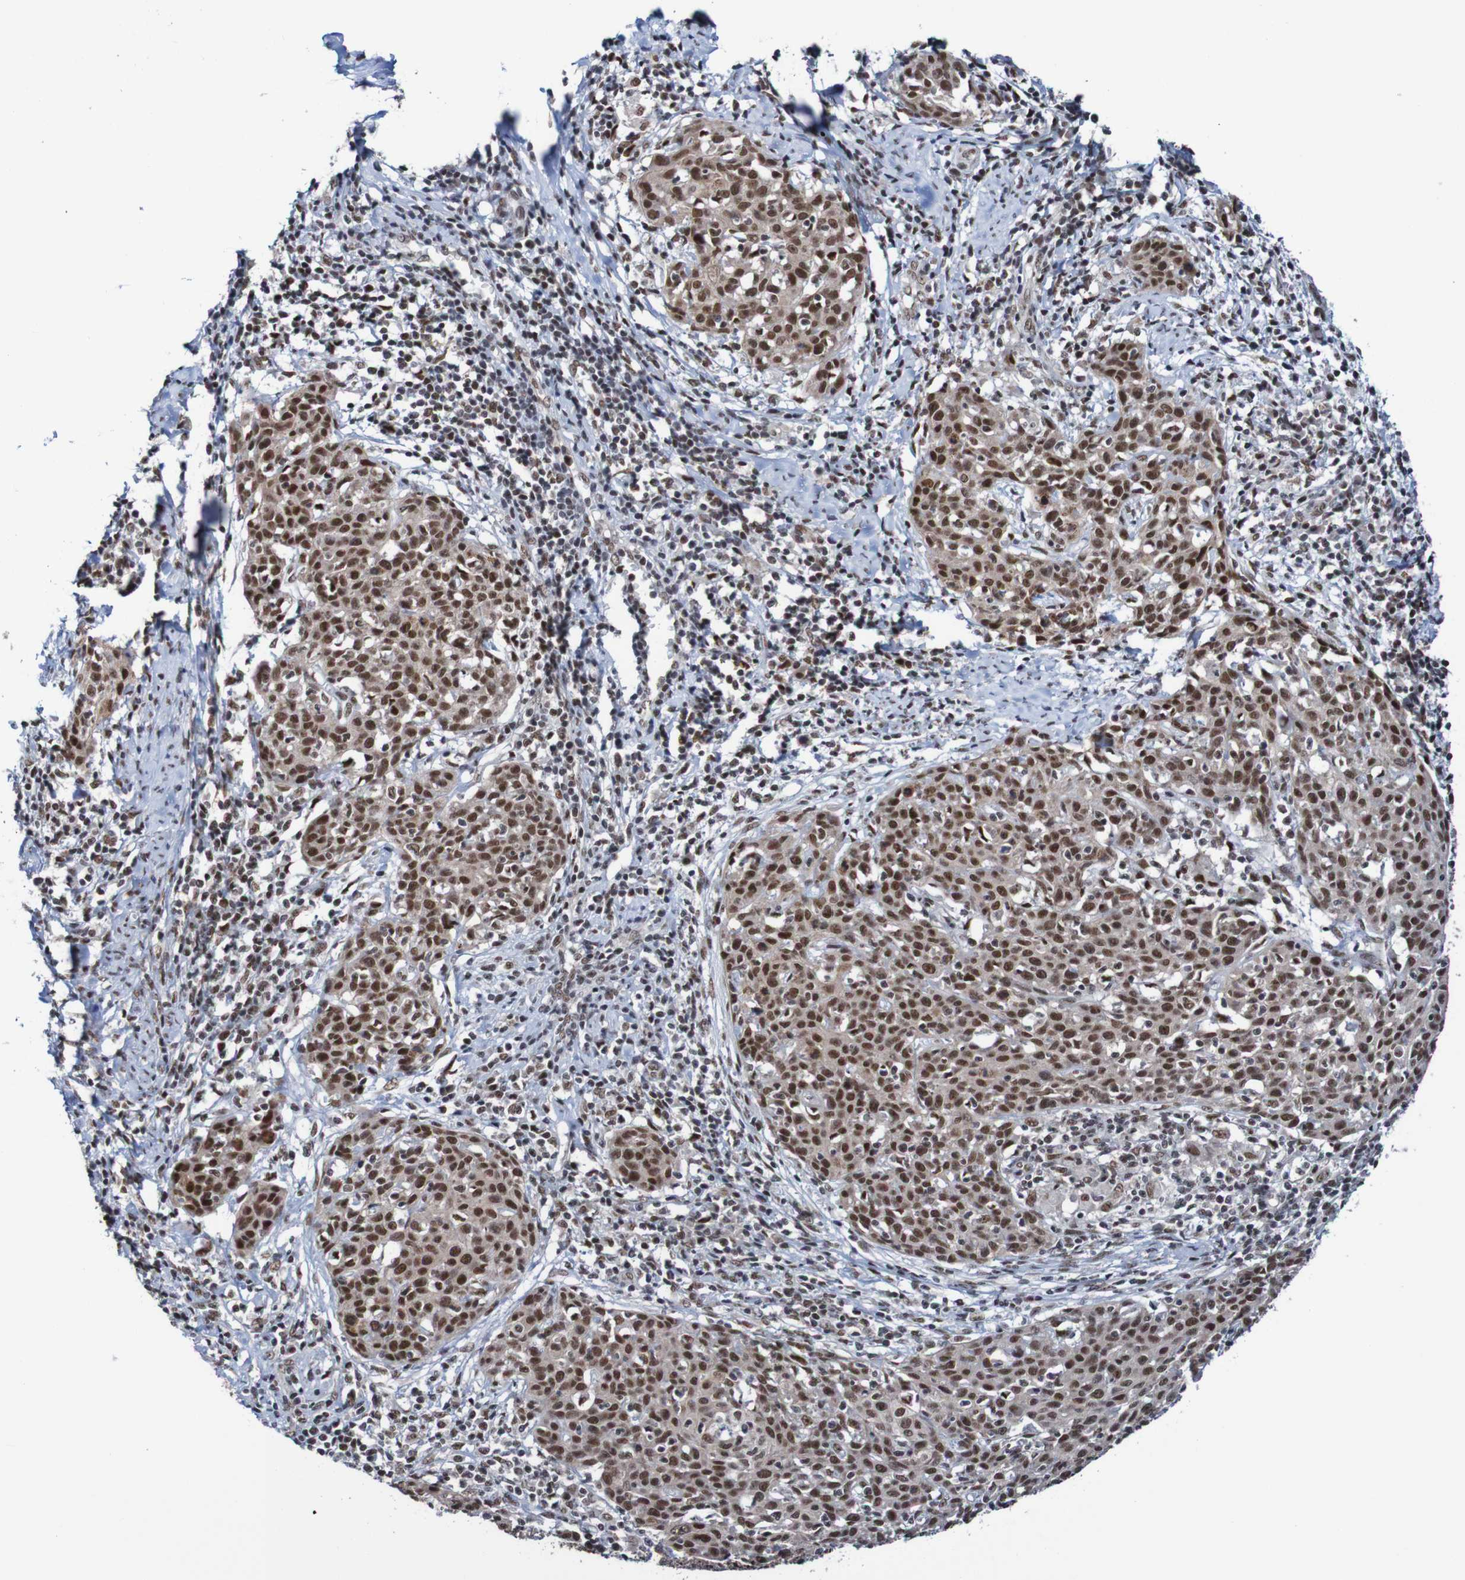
{"staining": {"intensity": "strong", "quantity": ">75%", "location": "nuclear"}, "tissue": "cervical cancer", "cell_type": "Tumor cells", "image_type": "cancer", "snomed": [{"axis": "morphology", "description": "Squamous cell carcinoma, NOS"}, {"axis": "topography", "description": "Cervix"}], "caption": "Immunohistochemistry (IHC) of squamous cell carcinoma (cervical) exhibits high levels of strong nuclear expression in approximately >75% of tumor cells.", "gene": "CDC5L", "patient": {"sex": "female", "age": 38}}